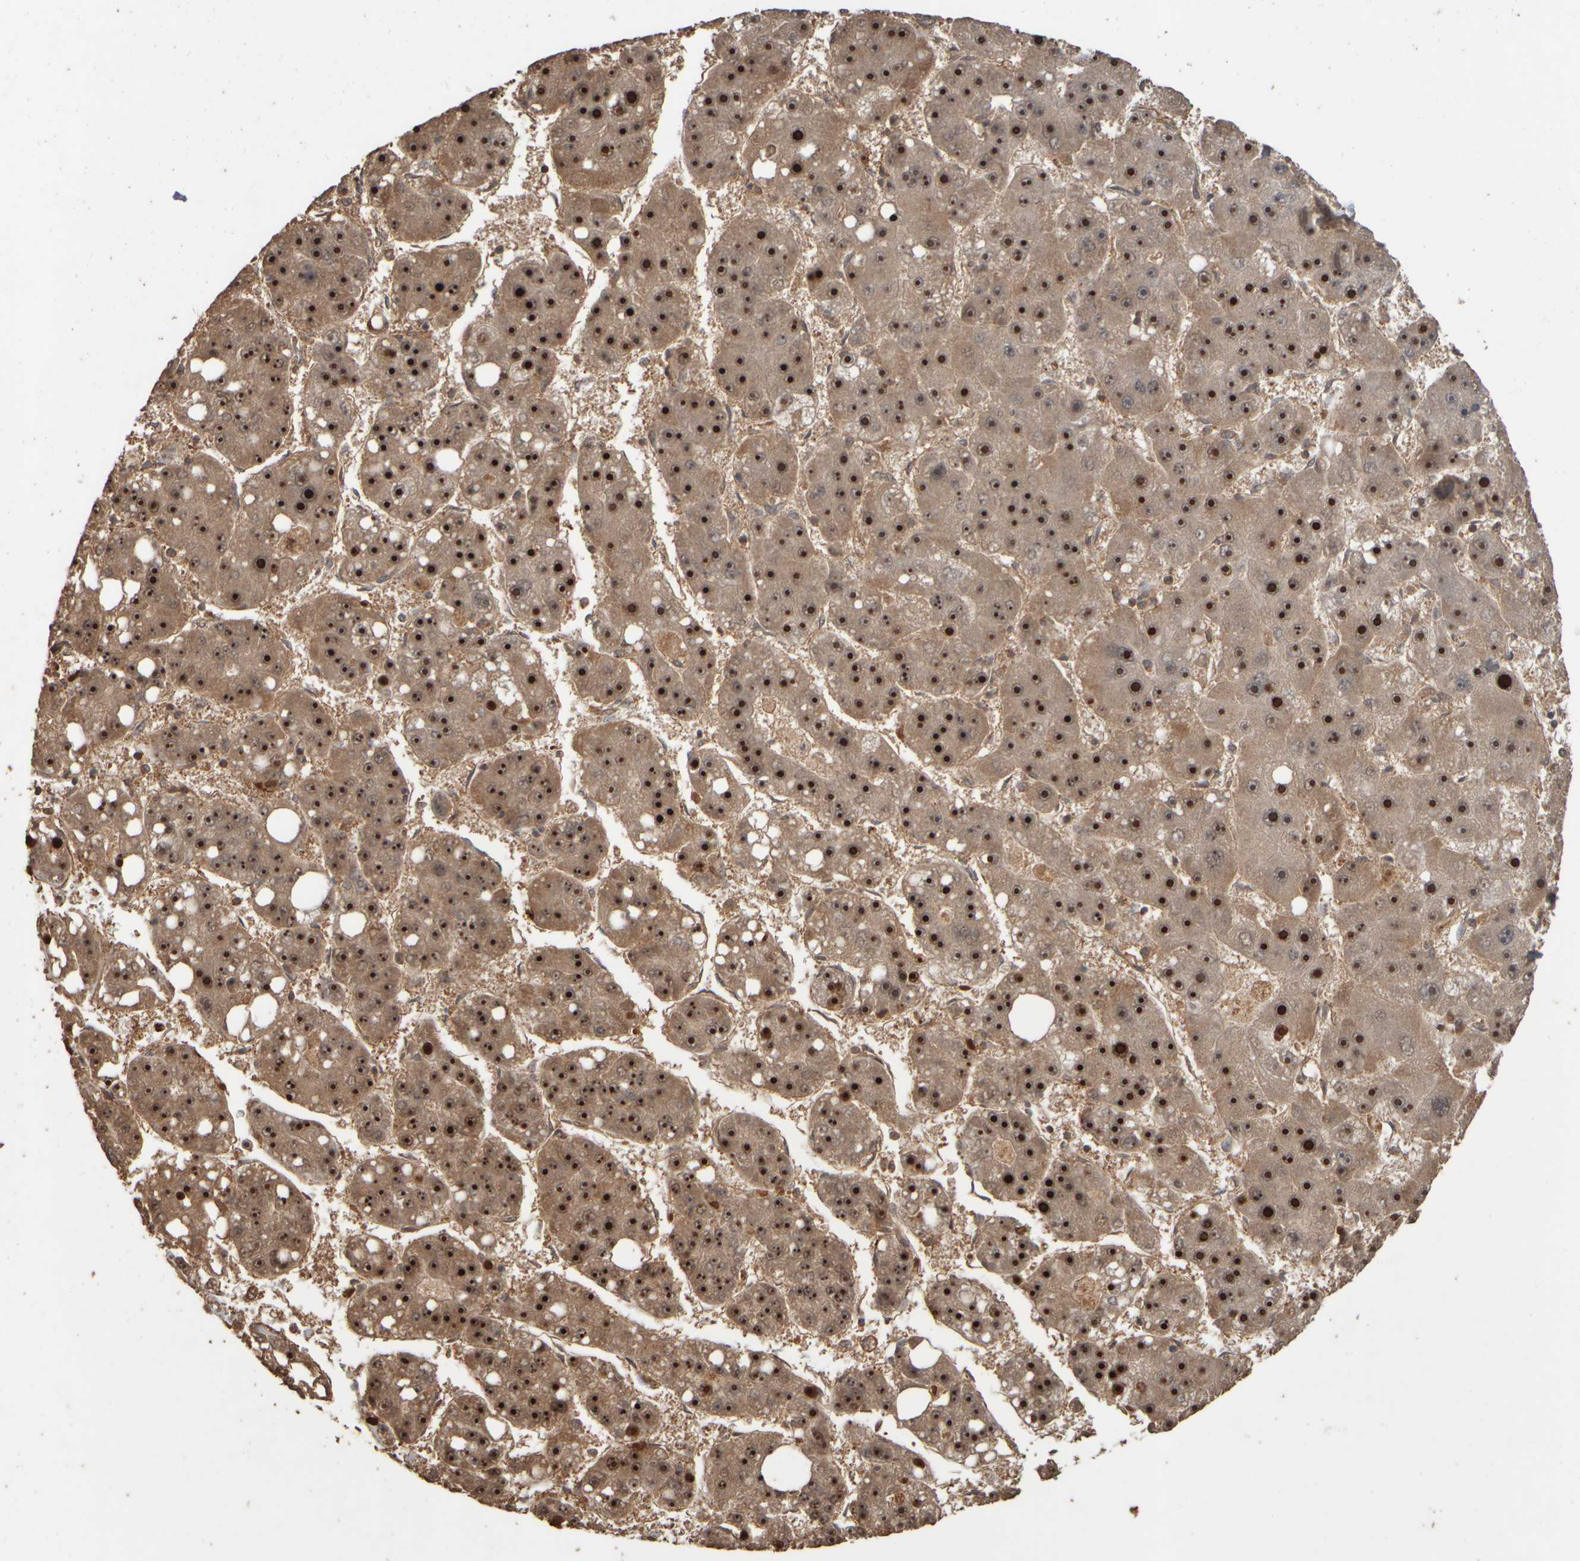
{"staining": {"intensity": "strong", "quantity": ">75%", "location": "cytoplasmic/membranous,nuclear"}, "tissue": "liver cancer", "cell_type": "Tumor cells", "image_type": "cancer", "snomed": [{"axis": "morphology", "description": "Carcinoma, Hepatocellular, NOS"}, {"axis": "topography", "description": "Liver"}], "caption": "IHC photomicrograph of neoplastic tissue: liver hepatocellular carcinoma stained using immunohistochemistry exhibits high levels of strong protein expression localized specifically in the cytoplasmic/membranous and nuclear of tumor cells, appearing as a cytoplasmic/membranous and nuclear brown color.", "gene": "SPHK1", "patient": {"sex": "female", "age": 61}}